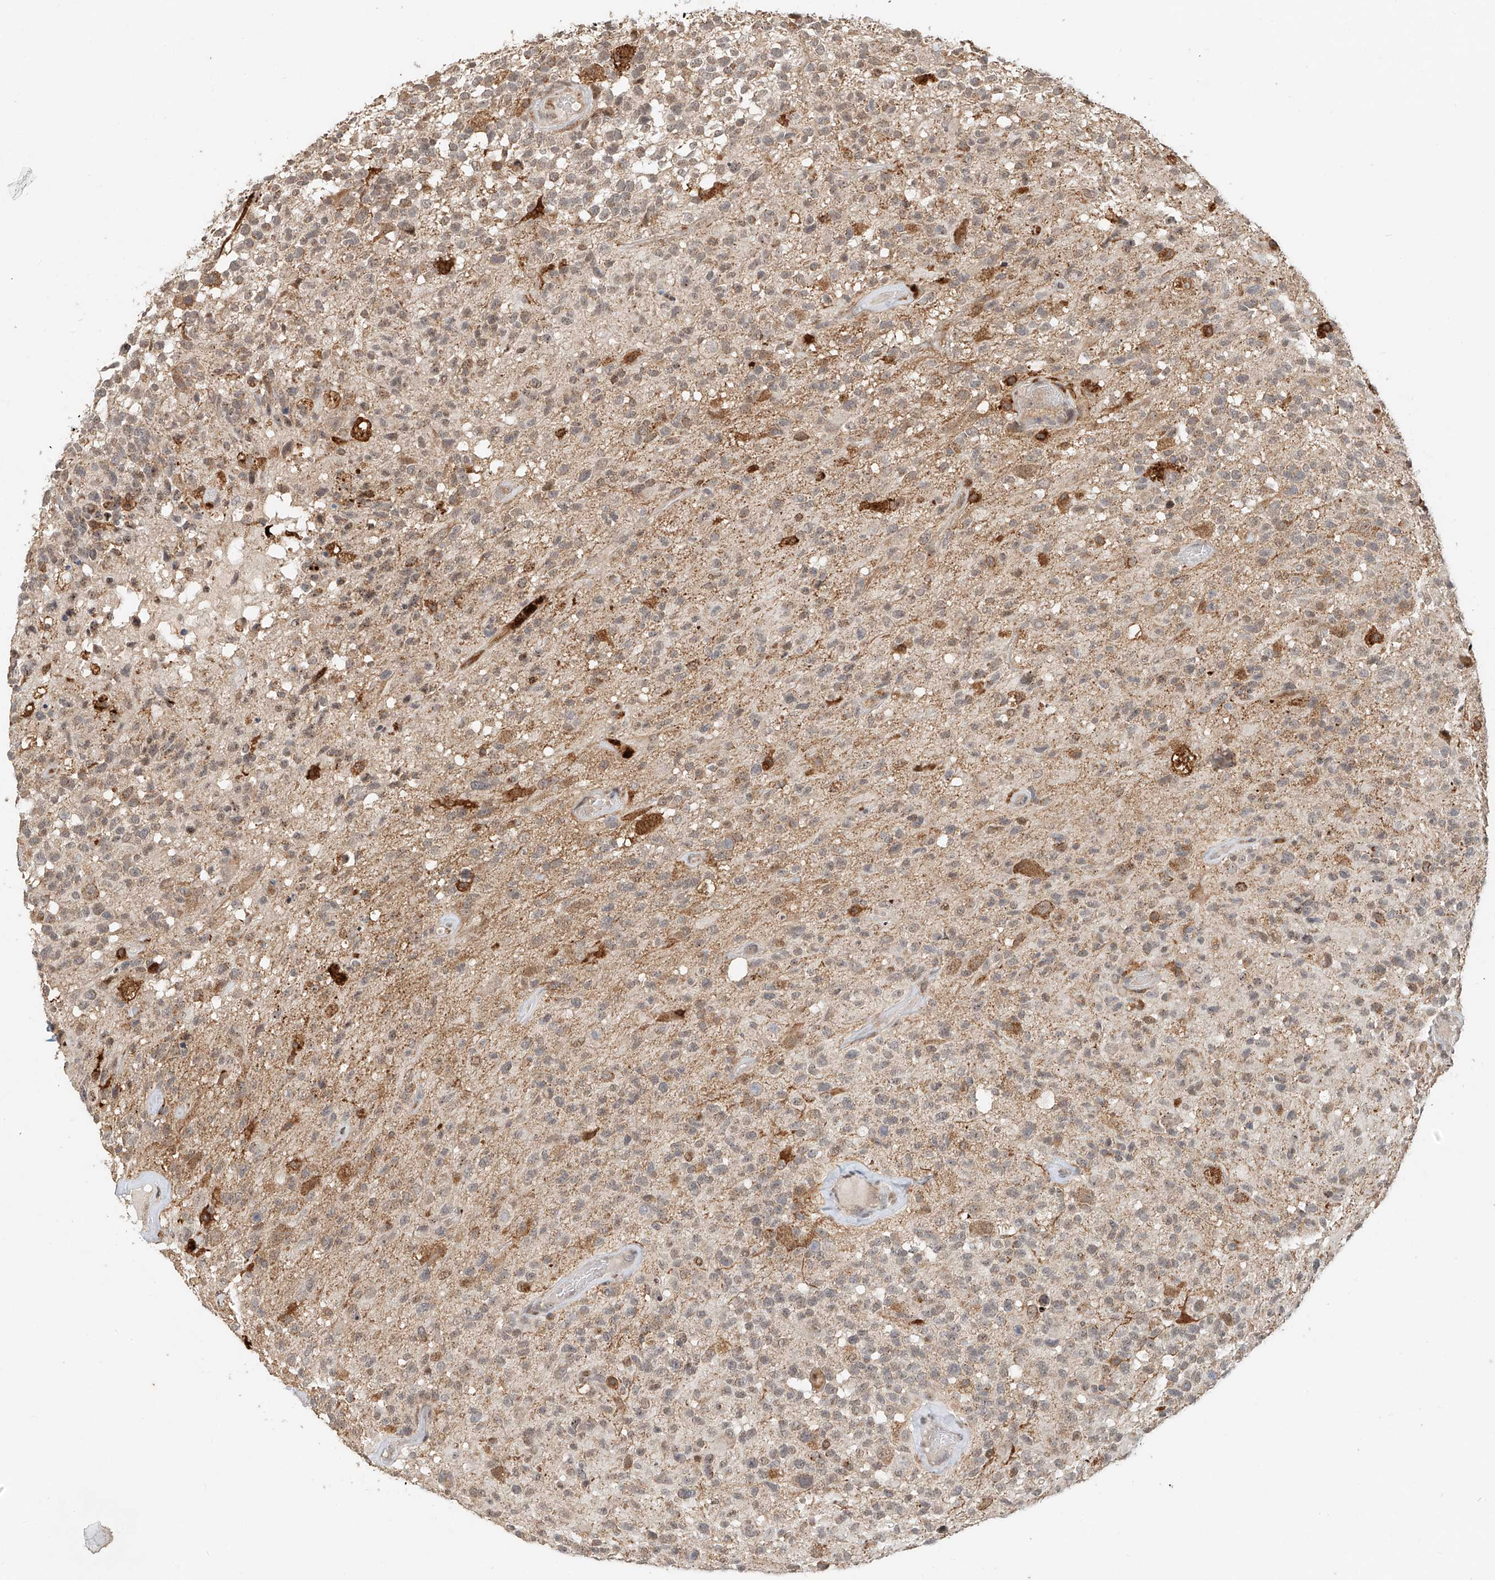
{"staining": {"intensity": "weak", "quantity": "25%-75%", "location": "cytoplasmic/membranous"}, "tissue": "glioma", "cell_type": "Tumor cells", "image_type": "cancer", "snomed": [{"axis": "morphology", "description": "Glioma, malignant, High grade"}, {"axis": "morphology", "description": "Glioblastoma, NOS"}, {"axis": "topography", "description": "Brain"}], "caption": "DAB immunohistochemical staining of human glioma reveals weak cytoplasmic/membranous protein staining in about 25%-75% of tumor cells.", "gene": "SYTL3", "patient": {"sex": "male", "age": 60}}